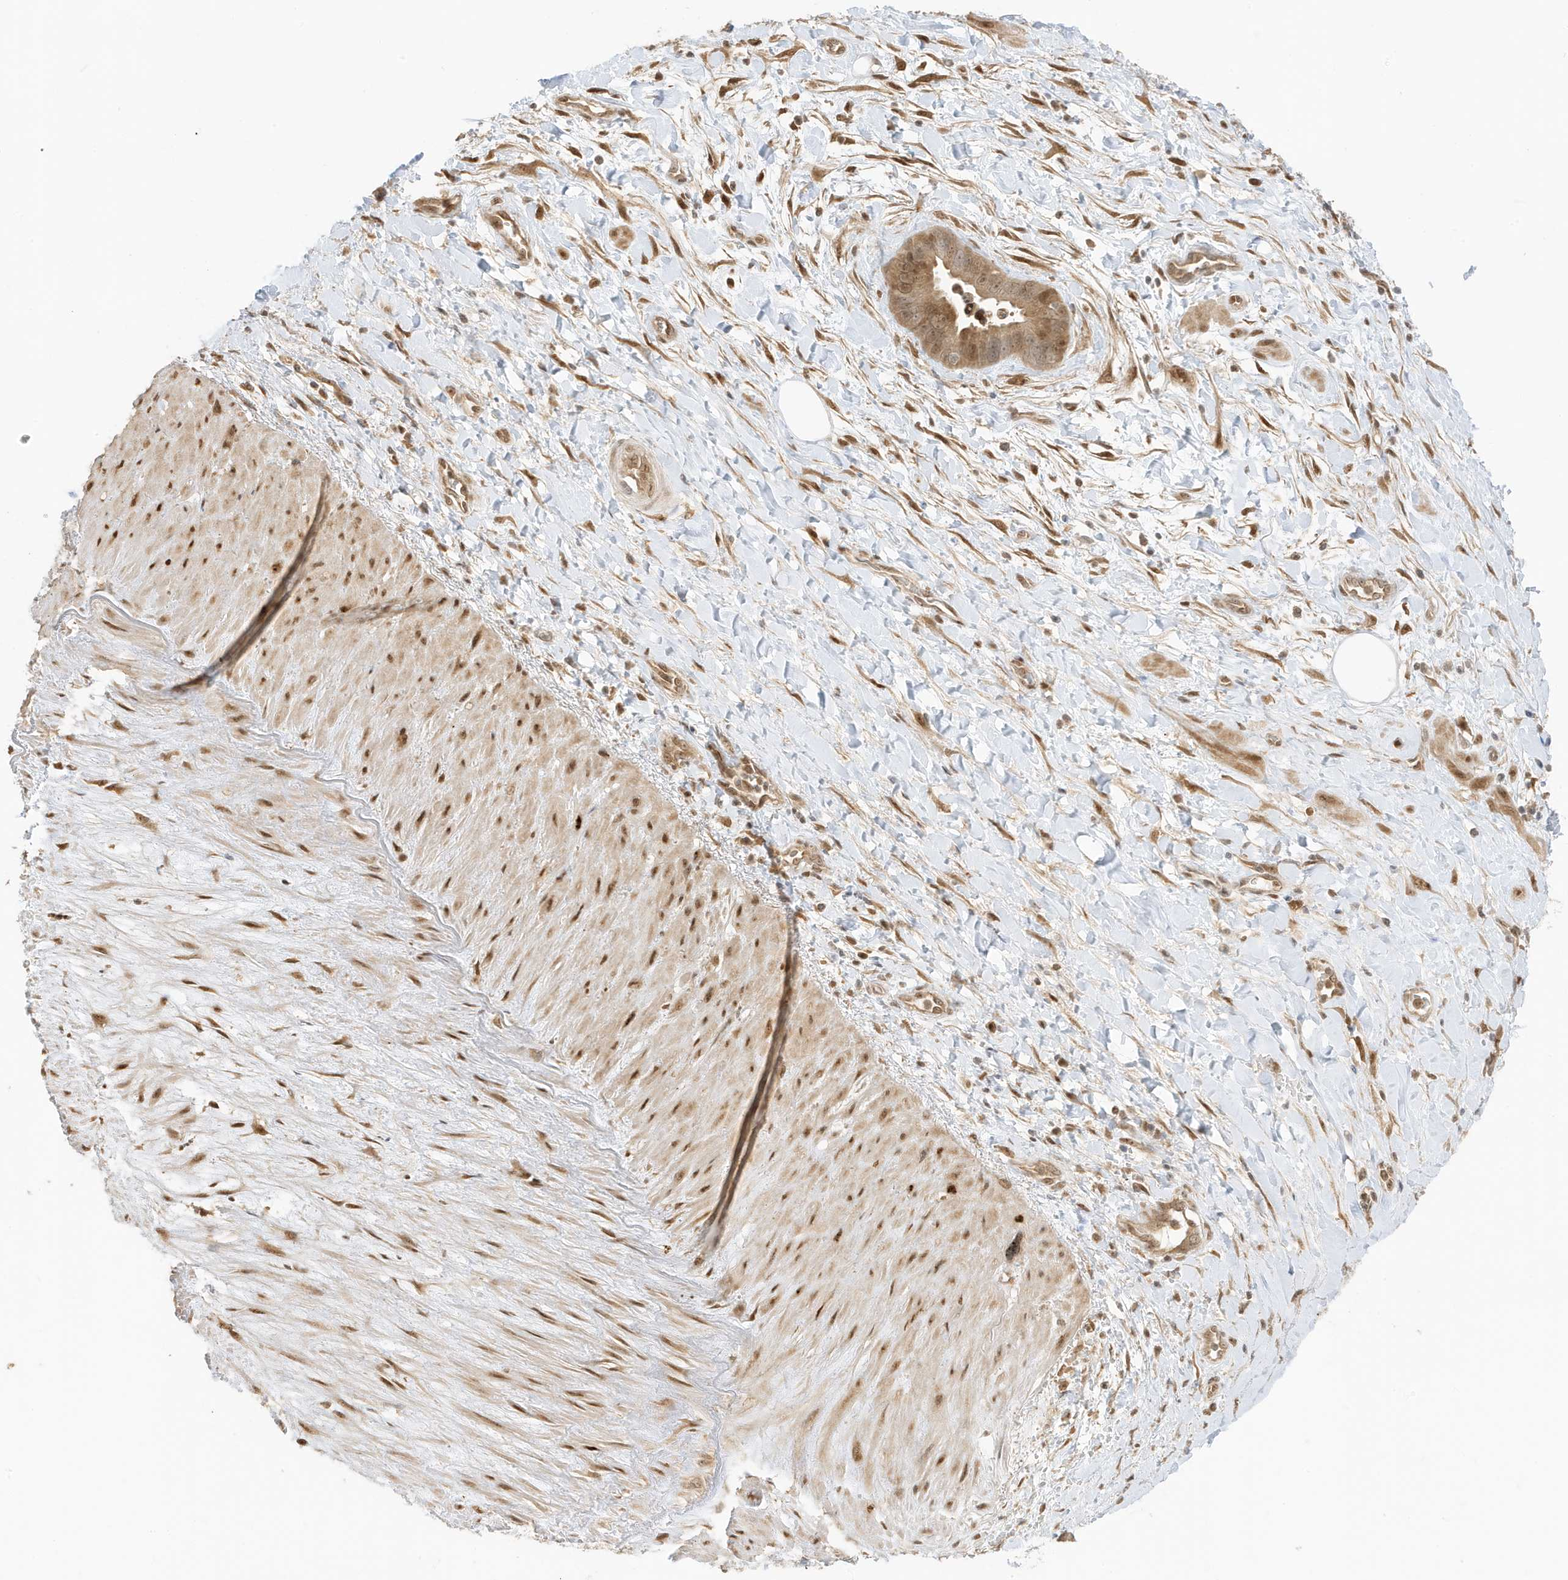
{"staining": {"intensity": "moderate", "quantity": ">75%", "location": "cytoplasmic/membranous,nuclear"}, "tissue": "soft tissue", "cell_type": "Fibroblasts", "image_type": "normal", "snomed": [{"axis": "morphology", "description": "Normal tissue, NOS"}, {"axis": "morphology", "description": "Adenocarcinoma, NOS"}, {"axis": "topography", "description": "Pancreas"}, {"axis": "topography", "description": "Peripheral nerve tissue"}], "caption": "Immunohistochemical staining of benign human soft tissue exhibits >75% levels of moderate cytoplasmic/membranous,nuclear protein staining in about >75% of fibroblasts. Nuclei are stained in blue.", "gene": "ZBTB41", "patient": {"sex": "male", "age": 59}}